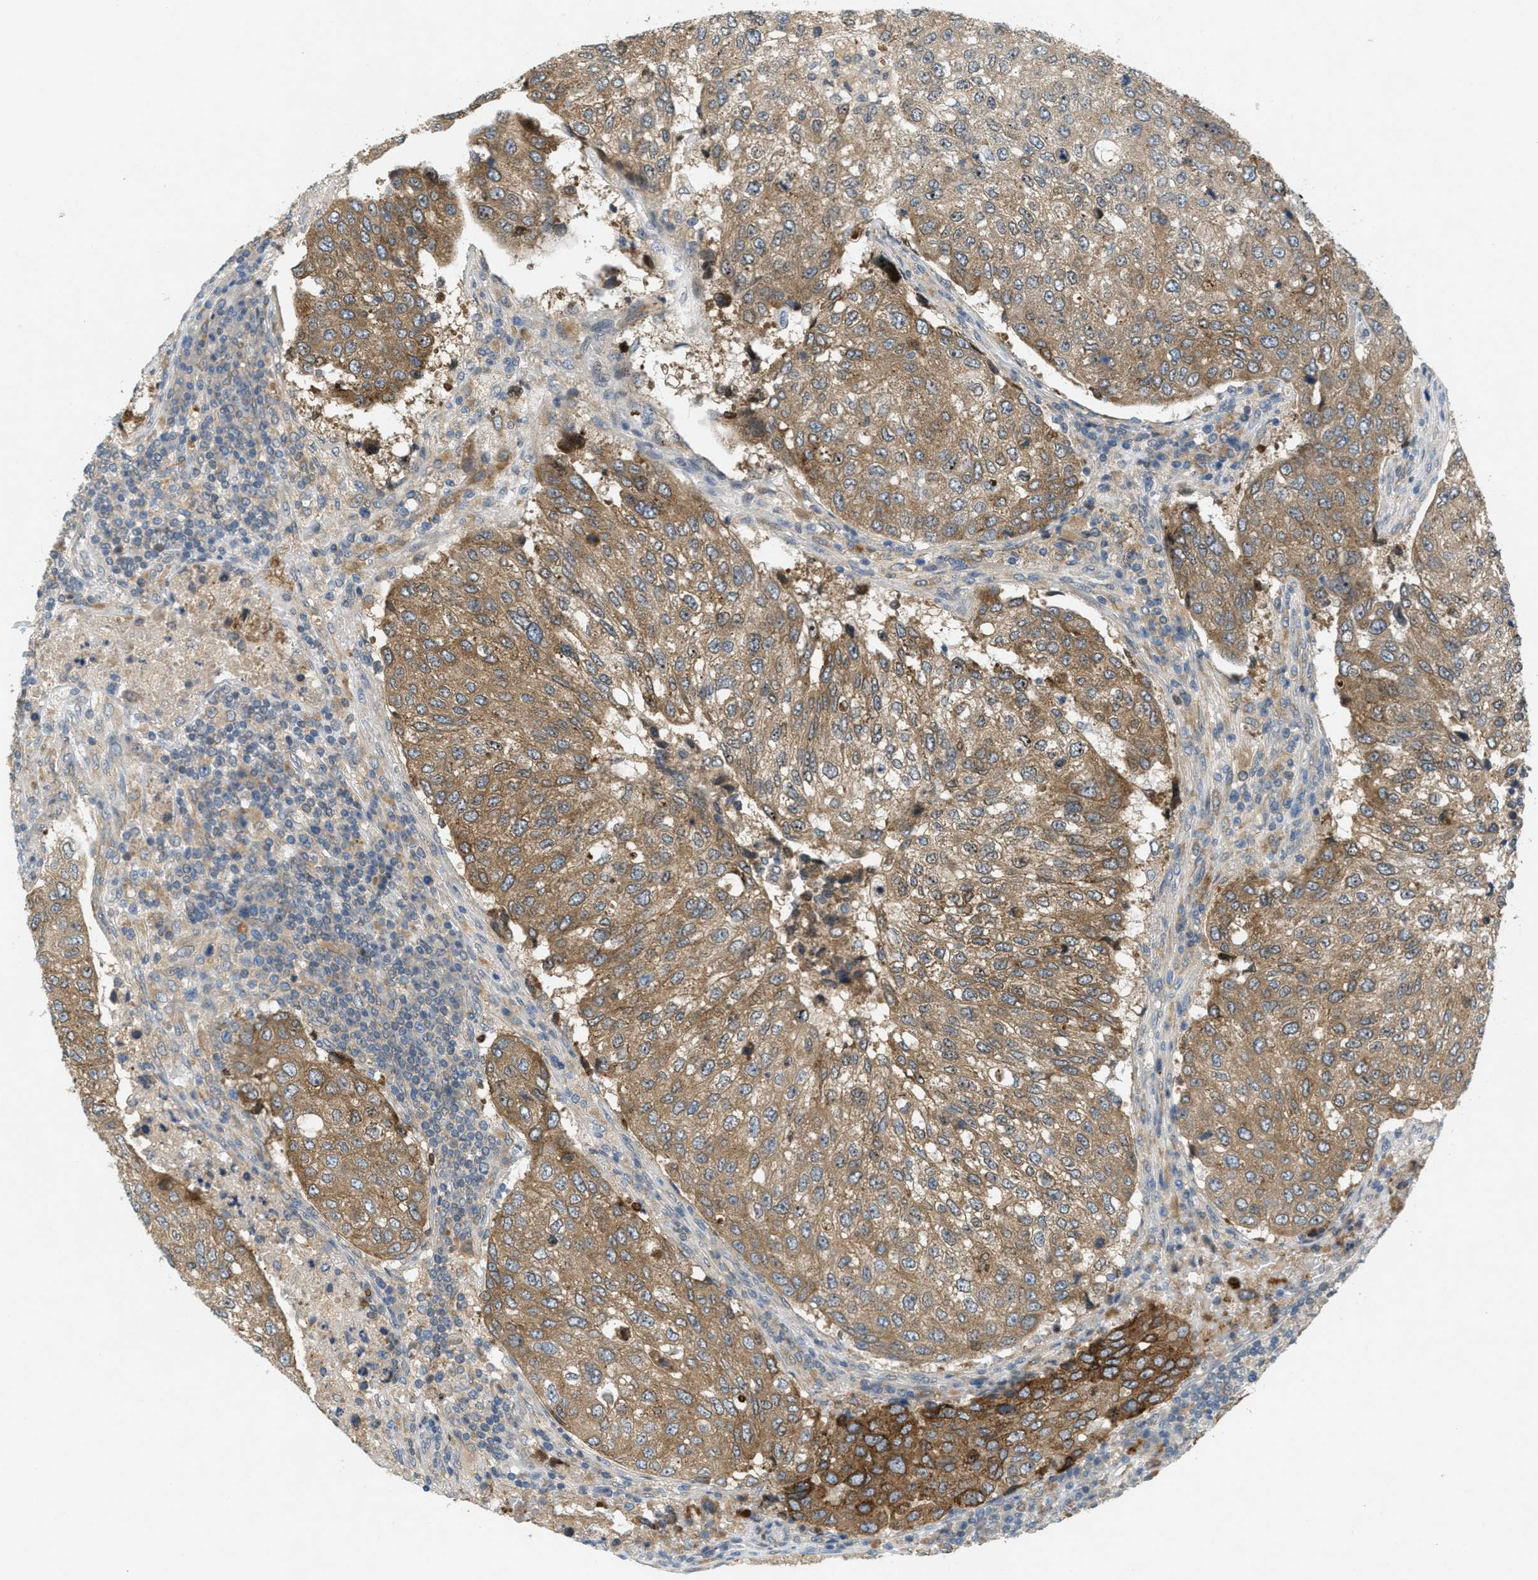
{"staining": {"intensity": "moderate", "quantity": ">75%", "location": "cytoplasmic/membranous,nuclear"}, "tissue": "urothelial cancer", "cell_type": "Tumor cells", "image_type": "cancer", "snomed": [{"axis": "morphology", "description": "Urothelial carcinoma, High grade"}, {"axis": "topography", "description": "Lymph node"}, {"axis": "topography", "description": "Urinary bladder"}], "caption": "Protein staining reveals moderate cytoplasmic/membranous and nuclear staining in about >75% of tumor cells in urothelial cancer.", "gene": "SIGMAR1", "patient": {"sex": "male", "age": 51}}